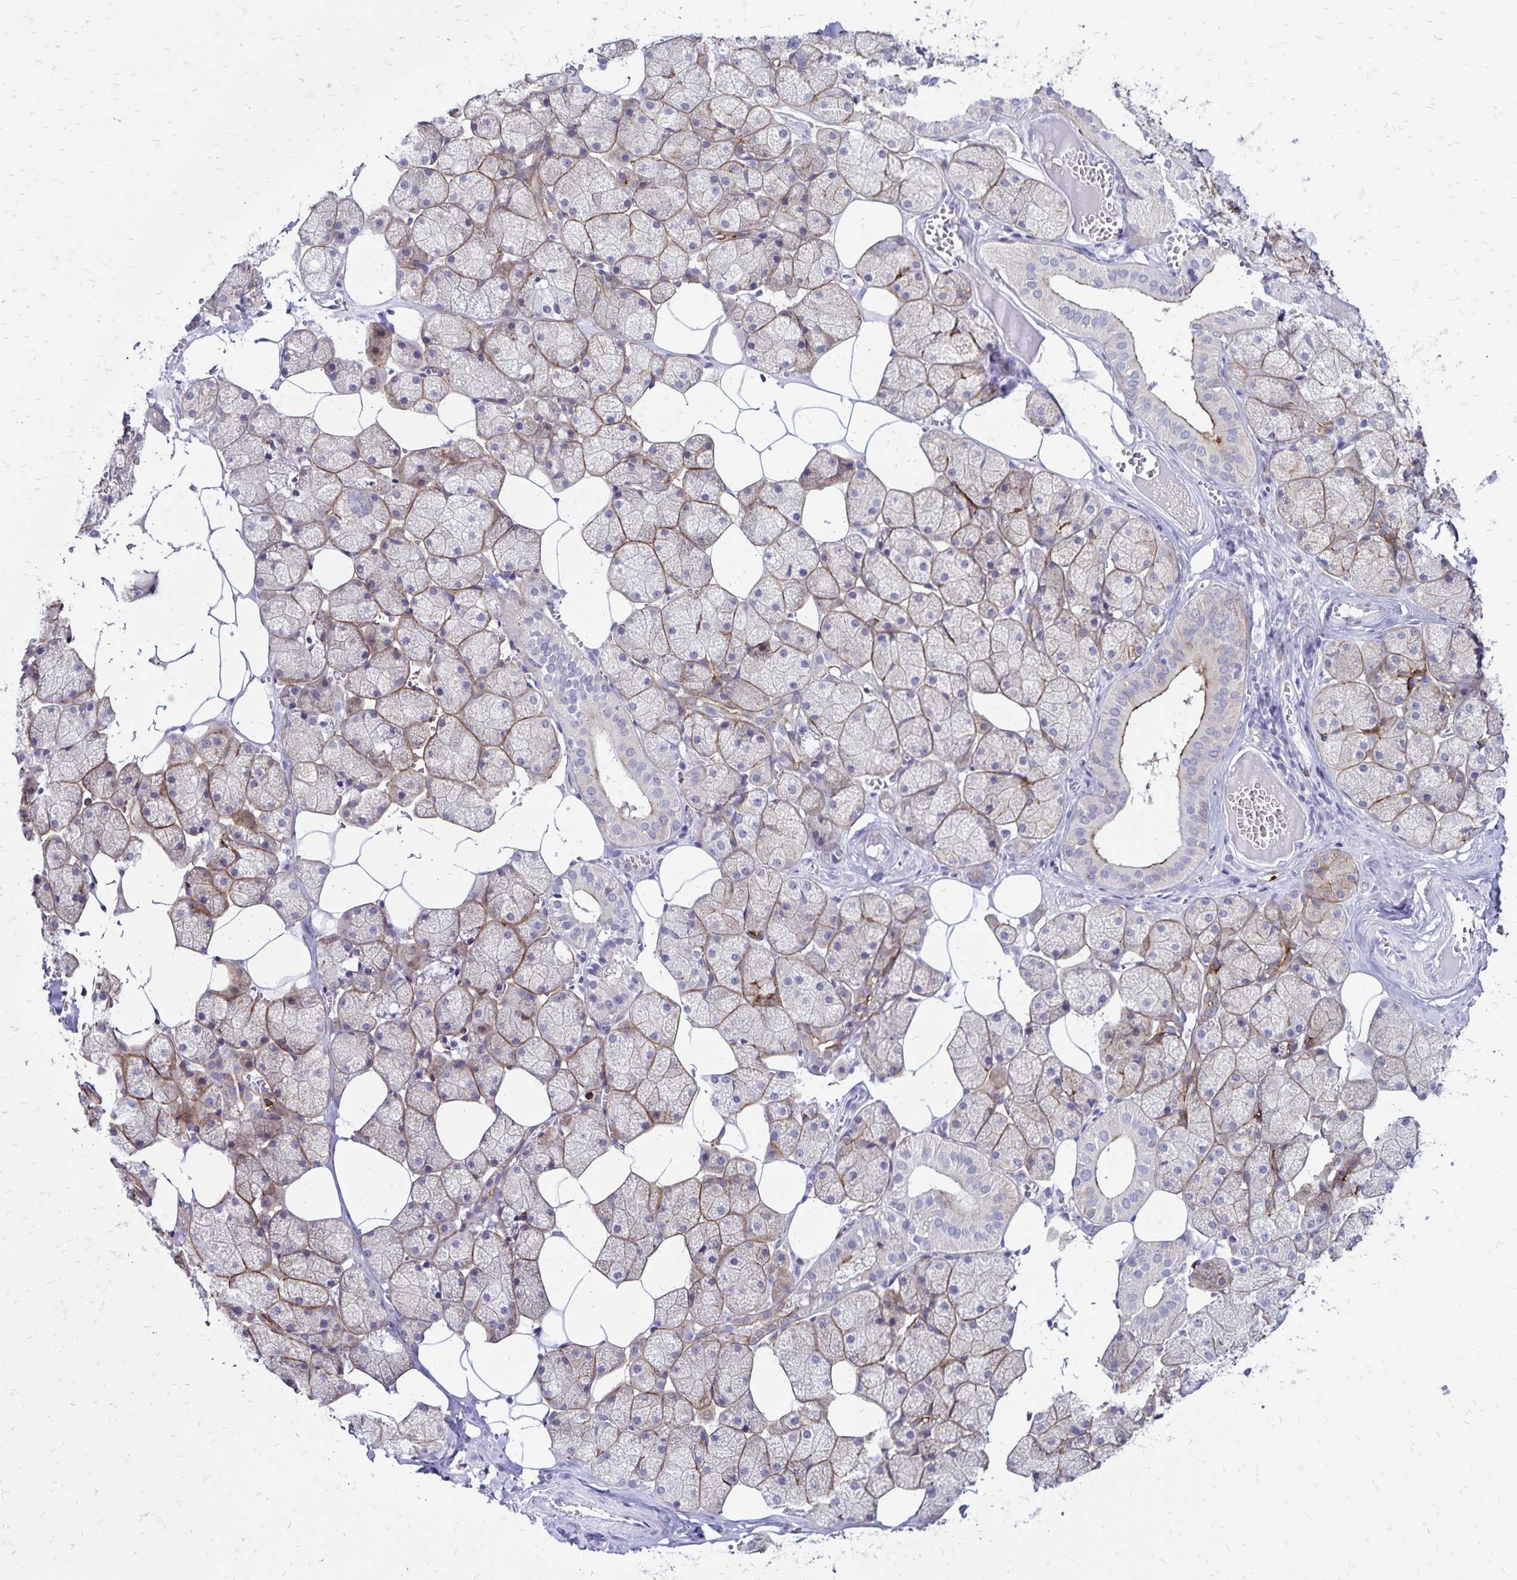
{"staining": {"intensity": "moderate", "quantity": "25%-75%", "location": "cytoplasmic/membranous"}, "tissue": "salivary gland", "cell_type": "Glandular cells", "image_type": "normal", "snomed": [{"axis": "morphology", "description": "Normal tissue, NOS"}, {"axis": "topography", "description": "Salivary gland"}, {"axis": "topography", "description": "Peripheral nerve tissue"}], "caption": "A brown stain shows moderate cytoplasmic/membranous staining of a protein in glandular cells of benign human salivary gland. (DAB IHC, brown staining for protein, blue staining for nuclei).", "gene": "TNS3", "patient": {"sex": "male", "age": 38}}